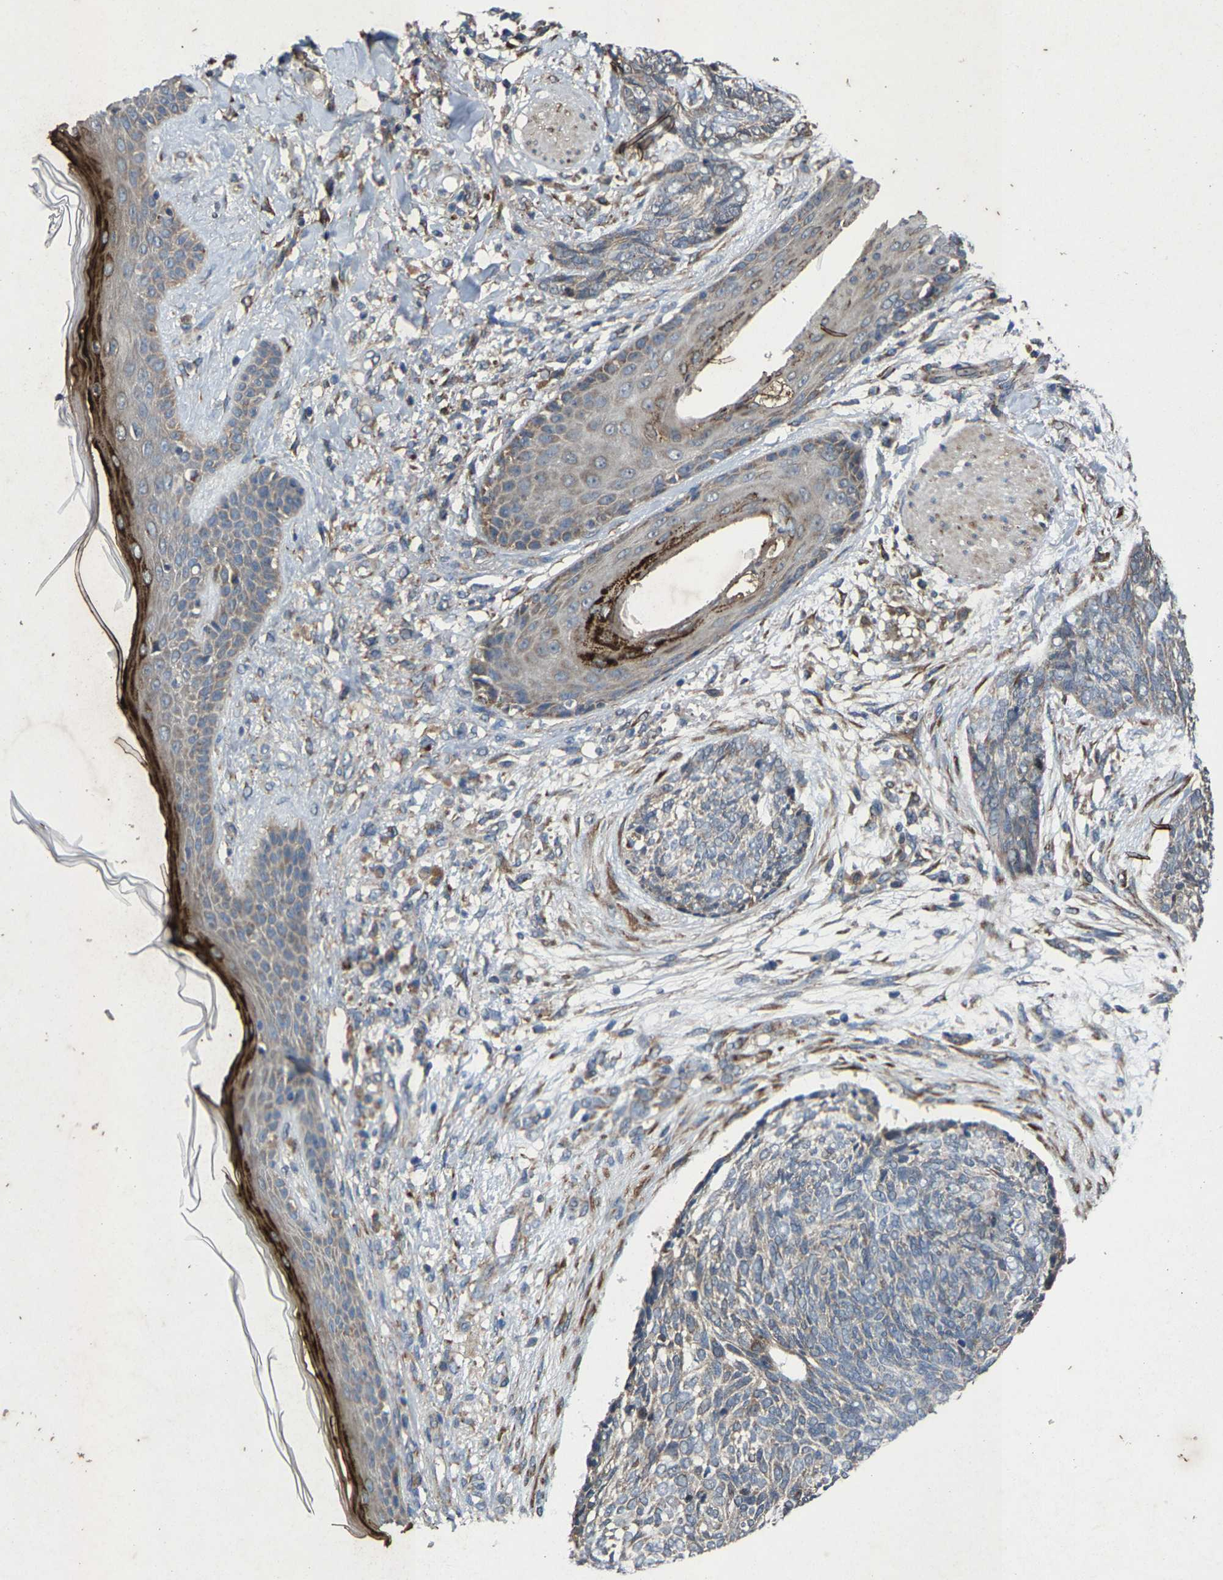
{"staining": {"intensity": "weak", "quantity": "<25%", "location": "cytoplasmic/membranous"}, "tissue": "skin cancer", "cell_type": "Tumor cells", "image_type": "cancer", "snomed": [{"axis": "morphology", "description": "Basal cell carcinoma"}, {"axis": "topography", "description": "Skin"}], "caption": "There is no significant staining in tumor cells of skin basal cell carcinoma.", "gene": "PDP1", "patient": {"sex": "female", "age": 84}}